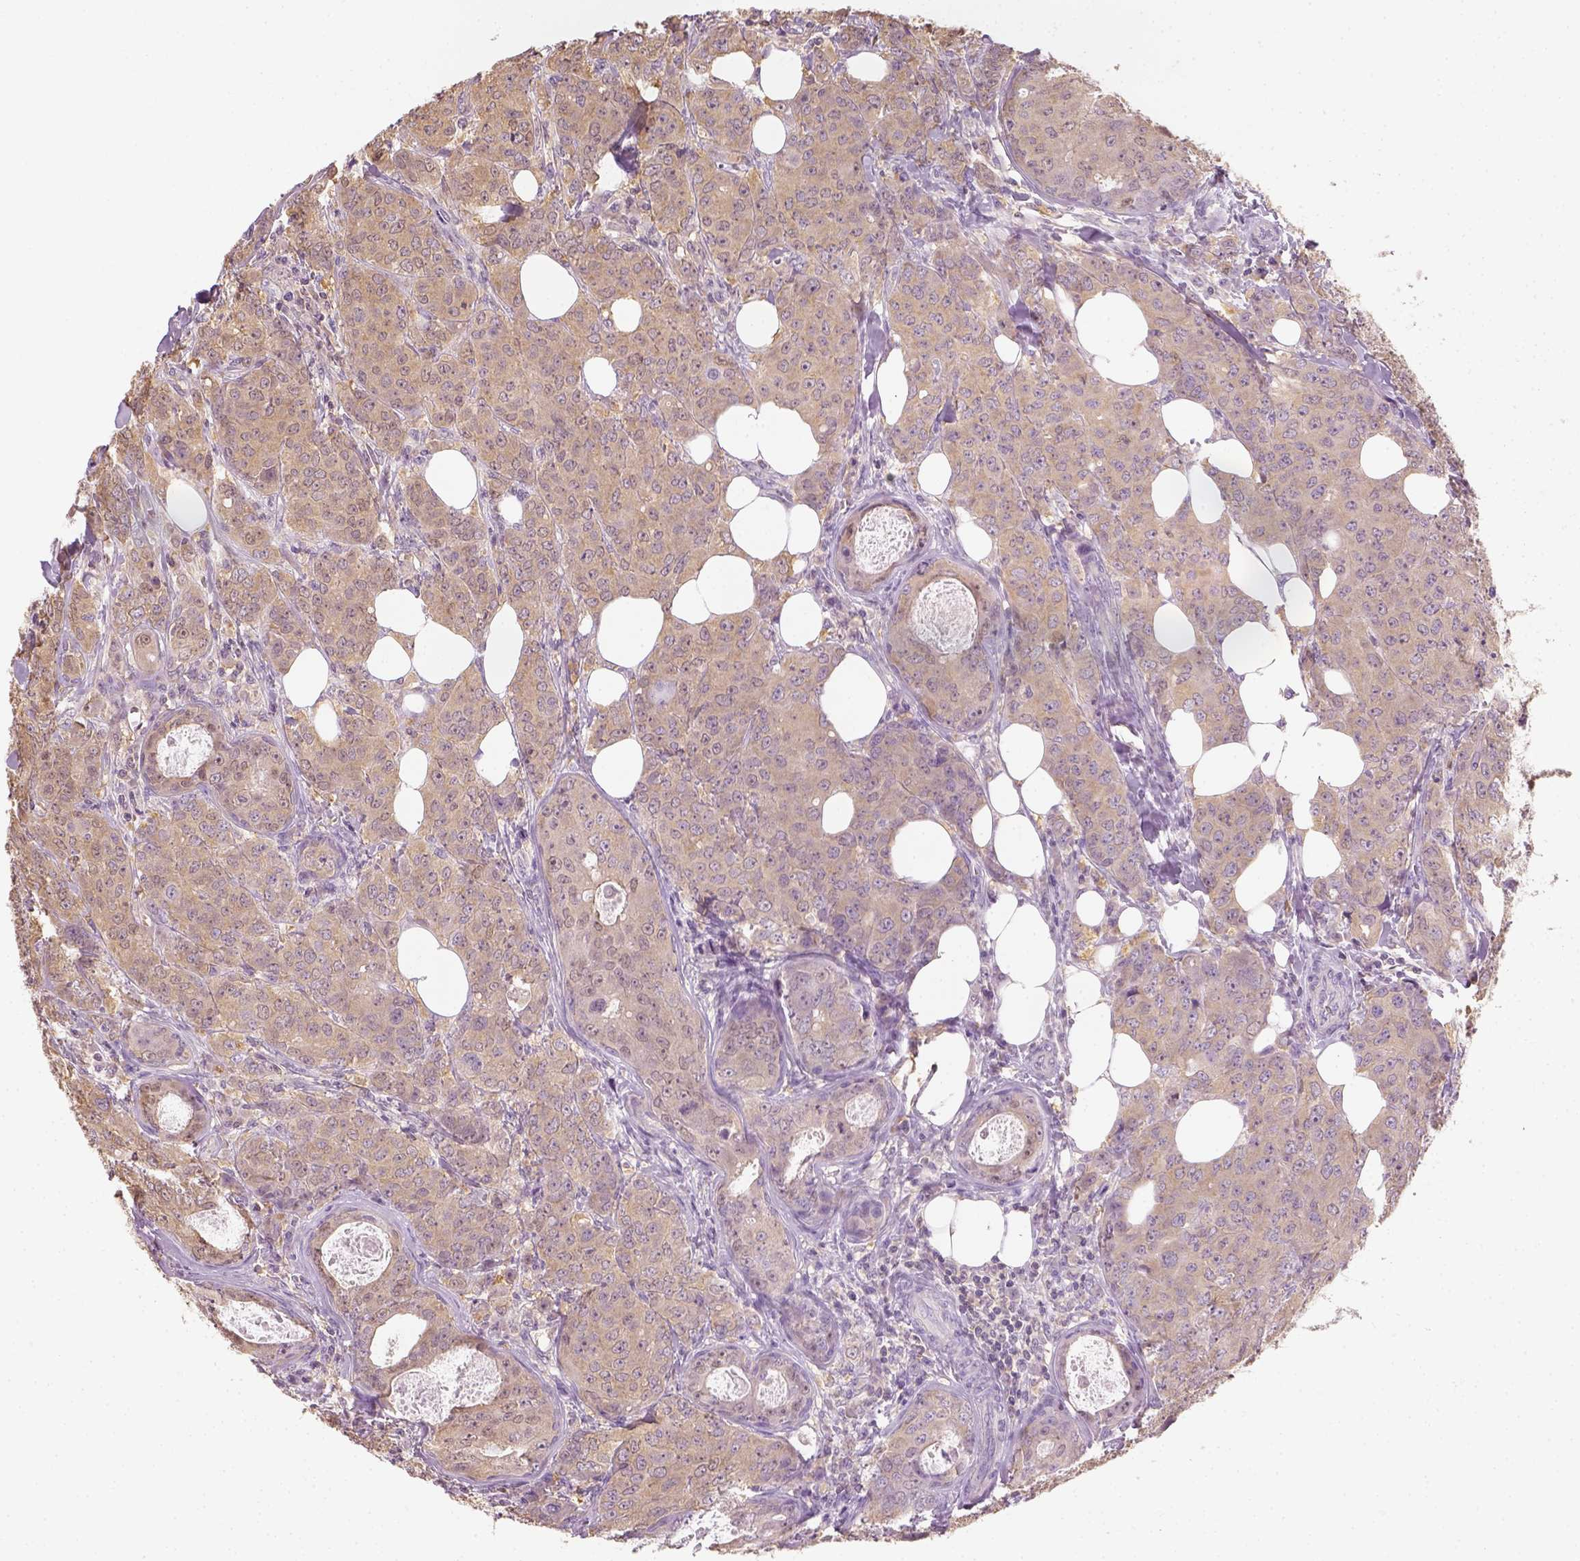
{"staining": {"intensity": "weak", "quantity": ">75%", "location": "cytoplasmic/membranous"}, "tissue": "breast cancer", "cell_type": "Tumor cells", "image_type": "cancer", "snomed": [{"axis": "morphology", "description": "Duct carcinoma"}, {"axis": "topography", "description": "Breast"}], "caption": "Immunohistochemical staining of breast cancer (infiltrating ductal carcinoma) reveals low levels of weak cytoplasmic/membranous positivity in approximately >75% of tumor cells. Ihc stains the protein of interest in brown and the nuclei are stained blue.", "gene": "EPHB1", "patient": {"sex": "female", "age": 43}}